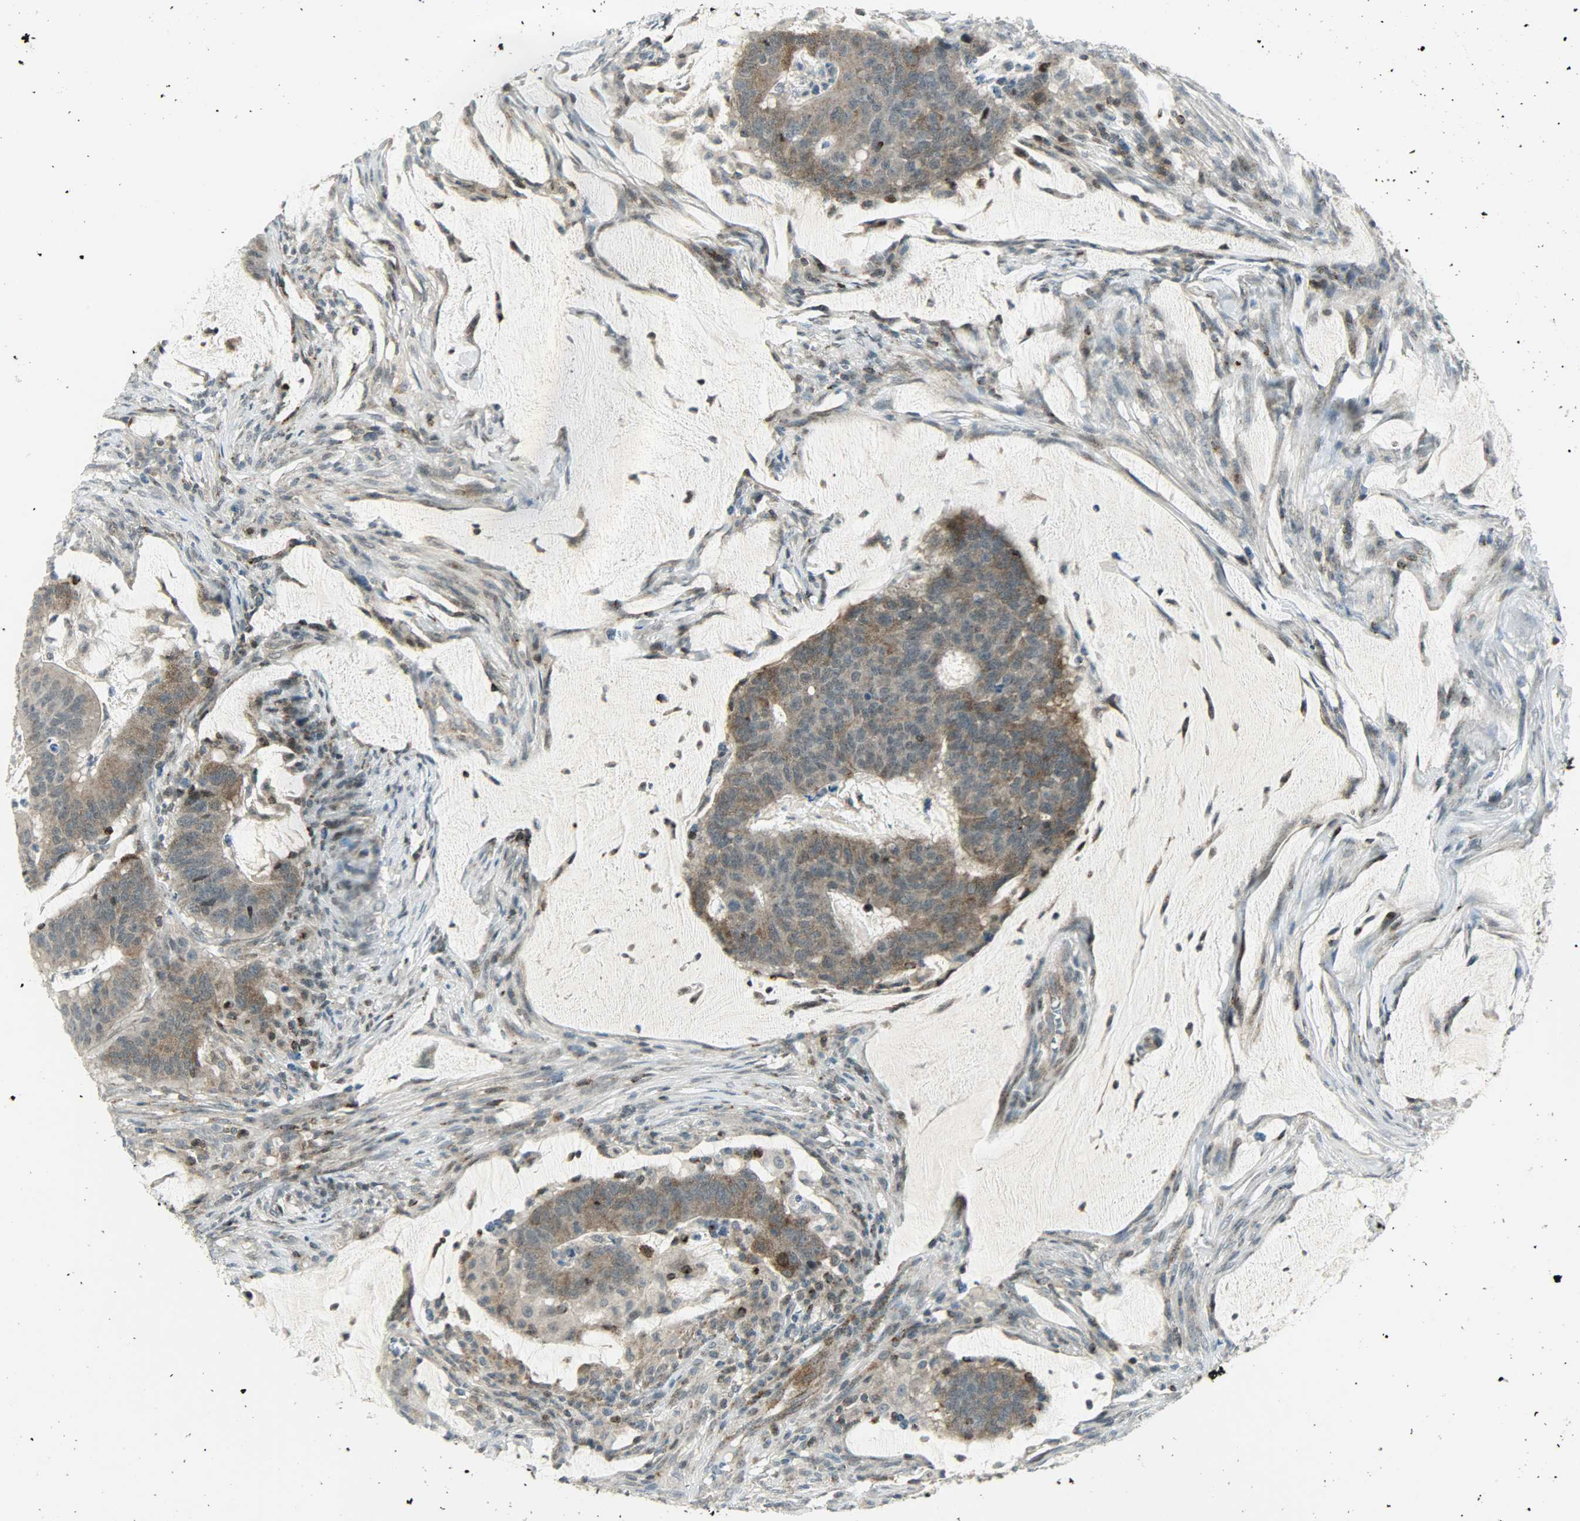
{"staining": {"intensity": "moderate", "quantity": ">75%", "location": "cytoplasmic/membranous"}, "tissue": "colorectal cancer", "cell_type": "Tumor cells", "image_type": "cancer", "snomed": [{"axis": "morphology", "description": "Adenocarcinoma, NOS"}, {"axis": "topography", "description": "Colon"}], "caption": "A brown stain shows moderate cytoplasmic/membranous expression of a protein in human colorectal cancer (adenocarcinoma) tumor cells.", "gene": "IL15", "patient": {"sex": "male", "age": 45}}